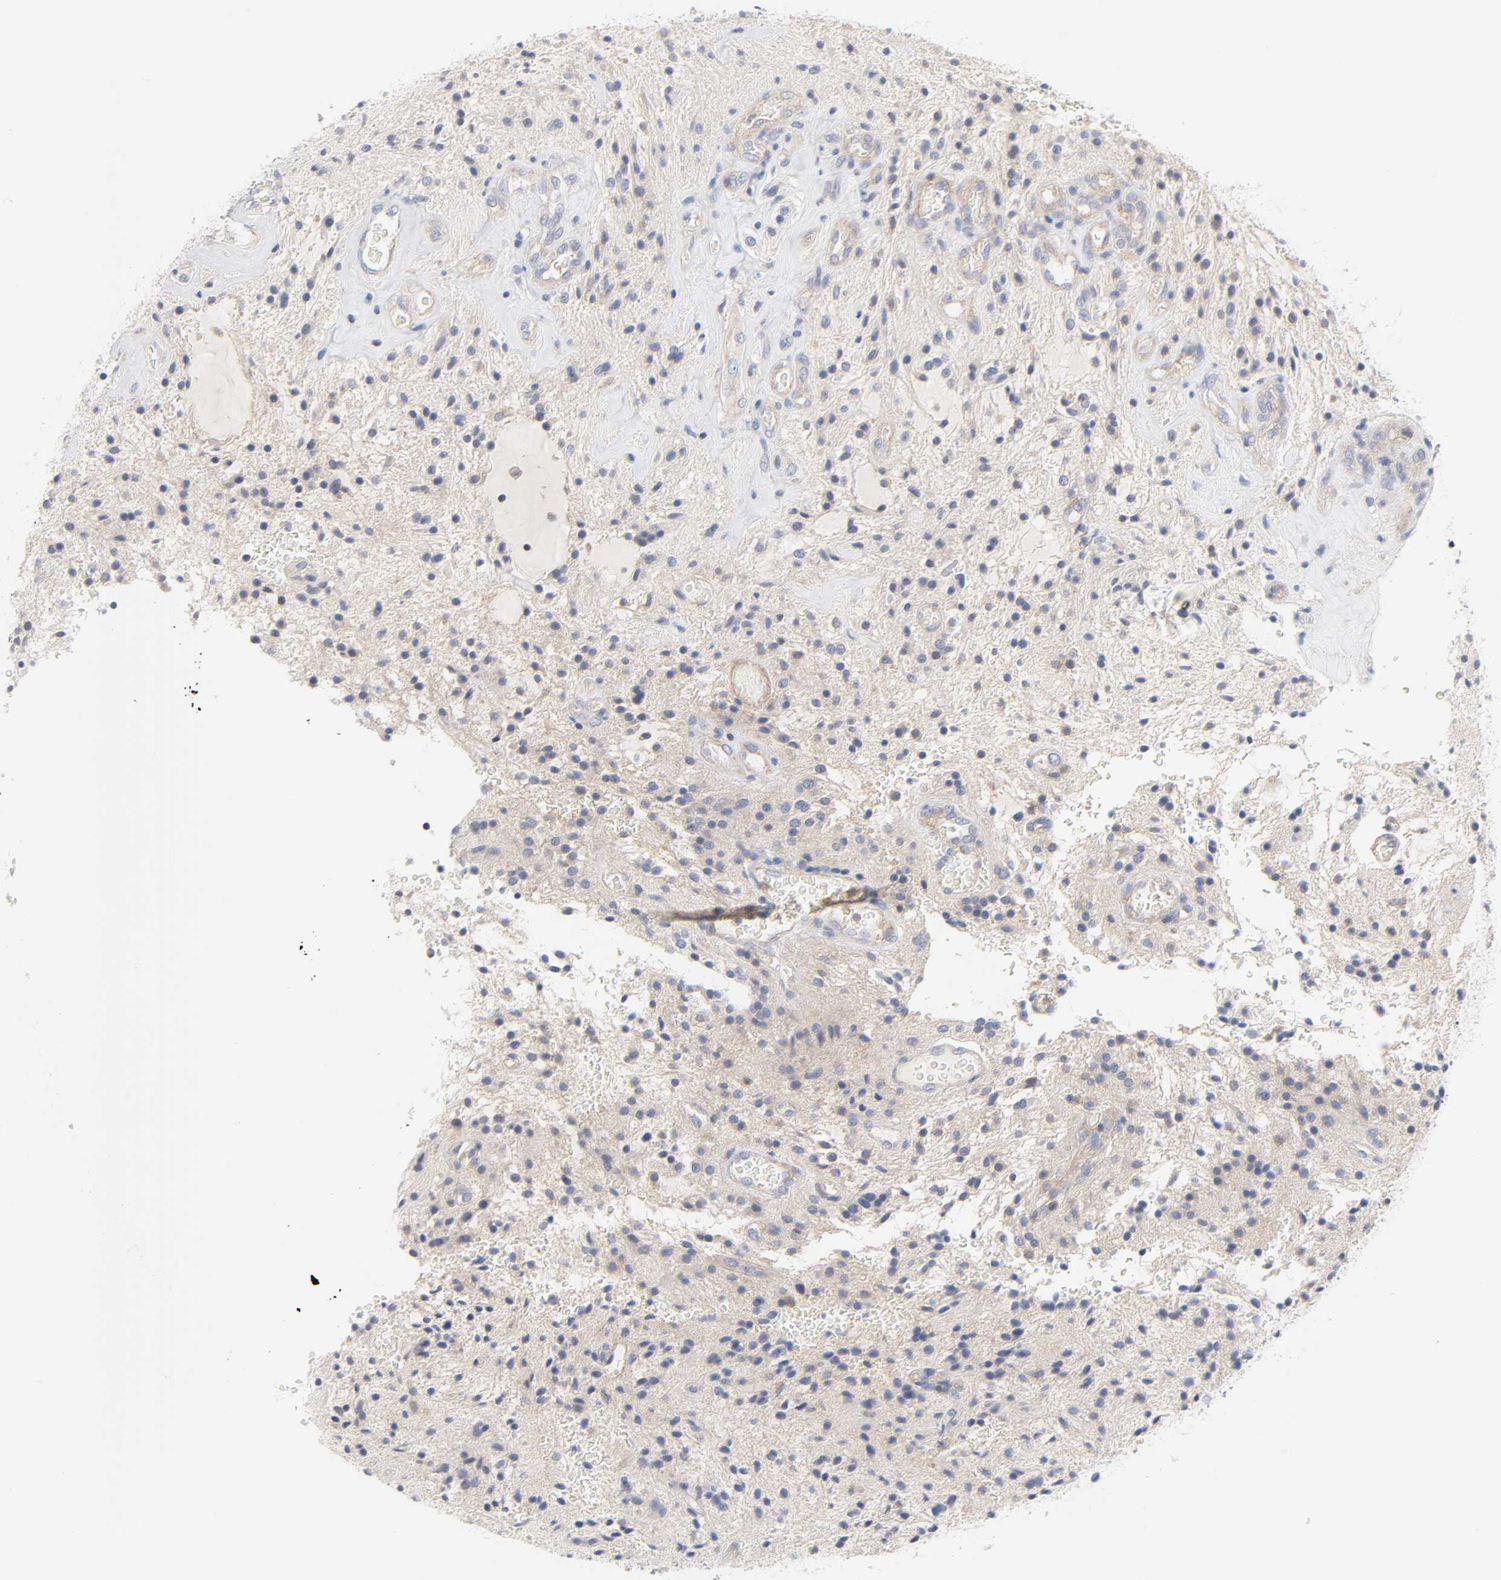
{"staining": {"intensity": "negative", "quantity": "none", "location": "none"}, "tissue": "glioma", "cell_type": "Tumor cells", "image_type": "cancer", "snomed": [{"axis": "morphology", "description": "Glioma, malignant, NOS"}, {"axis": "topography", "description": "Cerebellum"}], "caption": "This photomicrograph is of malignant glioma stained with immunohistochemistry to label a protein in brown with the nuclei are counter-stained blue. There is no positivity in tumor cells.", "gene": "ROCK1", "patient": {"sex": "female", "age": 10}}